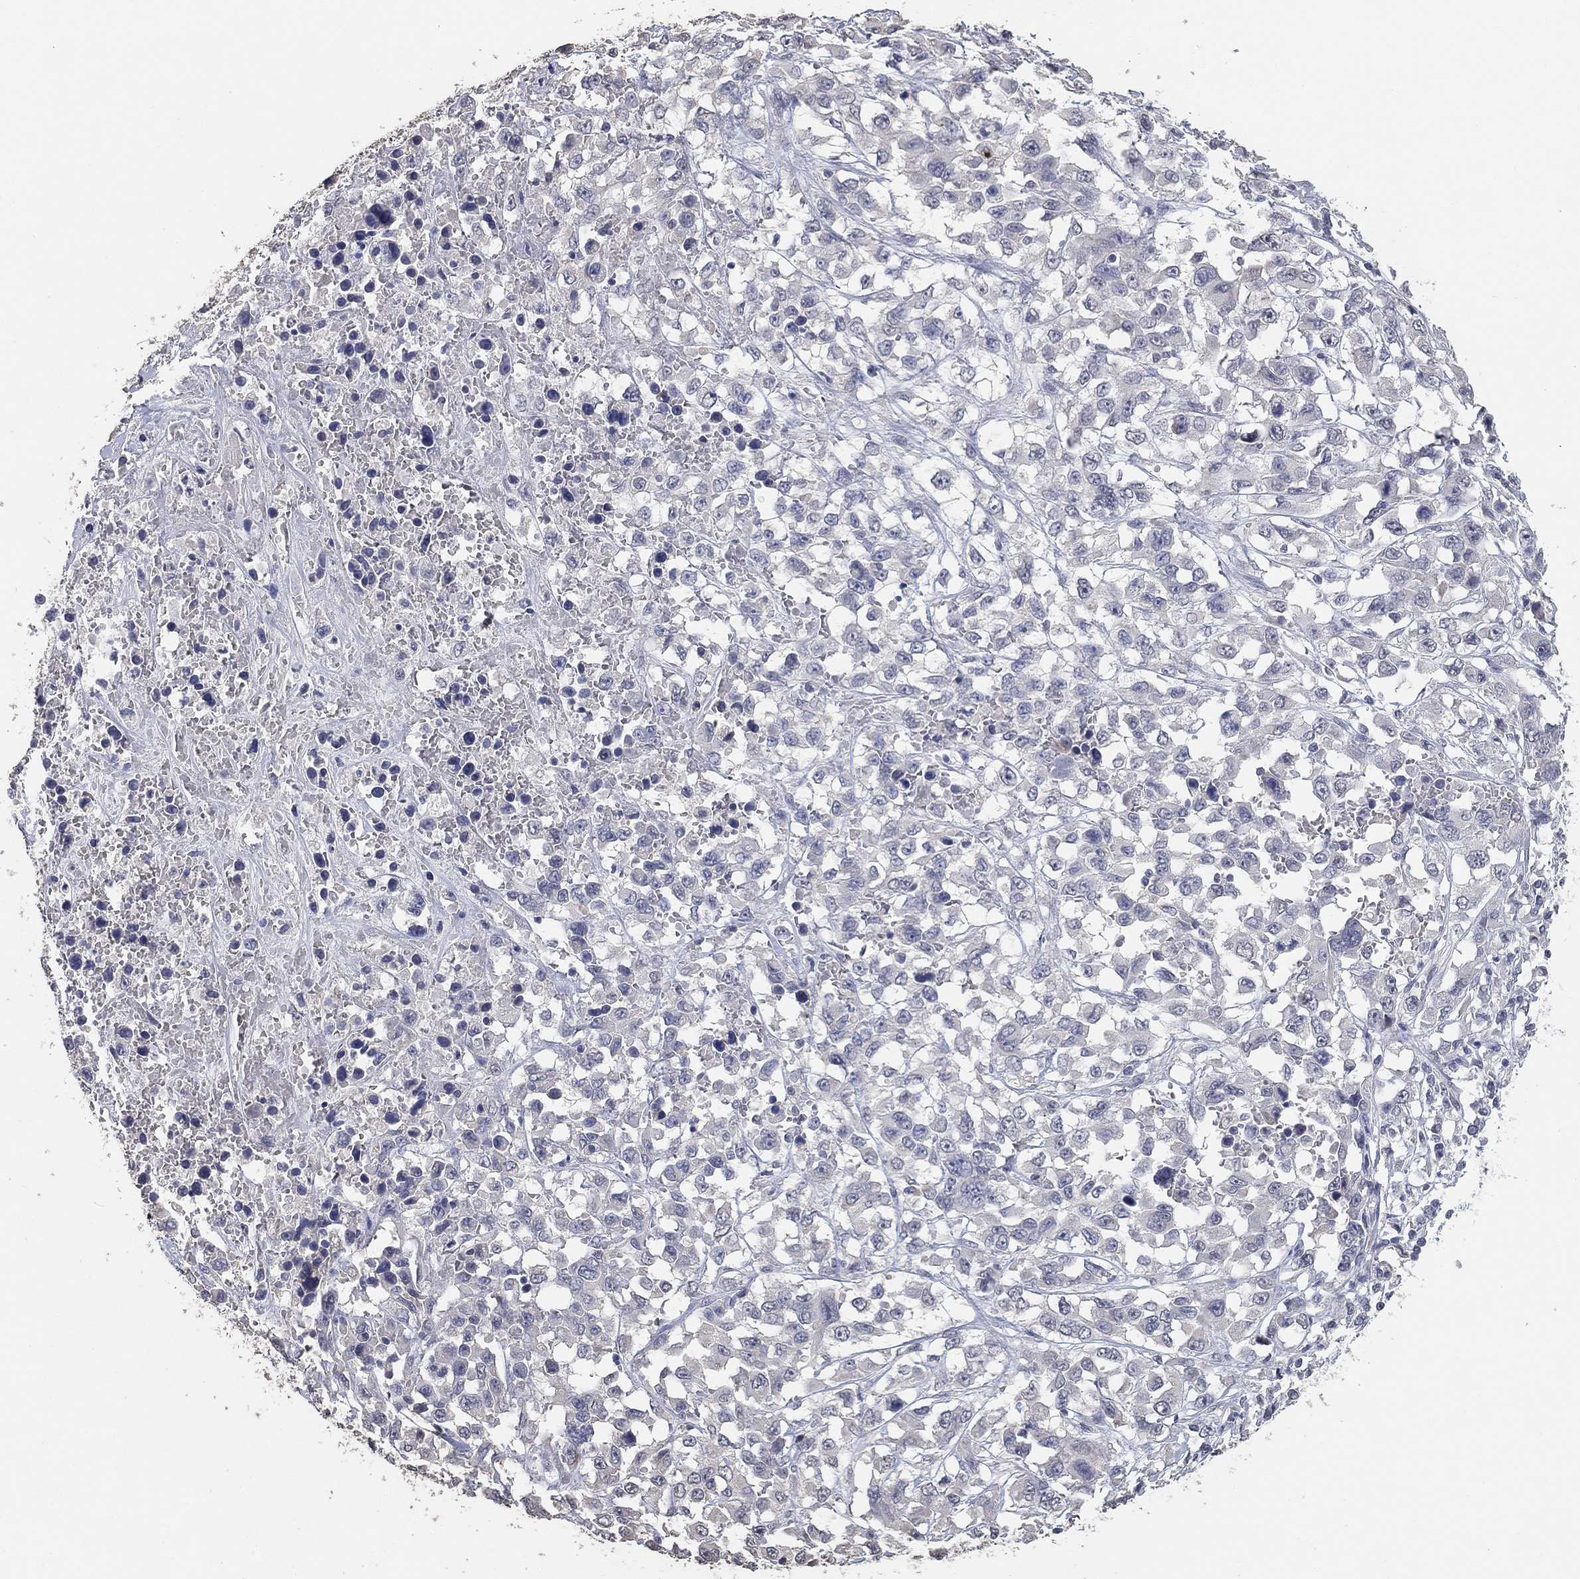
{"staining": {"intensity": "negative", "quantity": "none", "location": "none"}, "tissue": "liver cancer", "cell_type": "Tumor cells", "image_type": "cancer", "snomed": [{"axis": "morphology", "description": "Adenocarcinoma, NOS"}, {"axis": "morphology", "description": "Cholangiocarcinoma"}, {"axis": "topography", "description": "Liver"}], "caption": "IHC of human liver cancer (cholangiocarcinoma) displays no positivity in tumor cells.", "gene": "DSG1", "patient": {"sex": "male", "age": 64}}